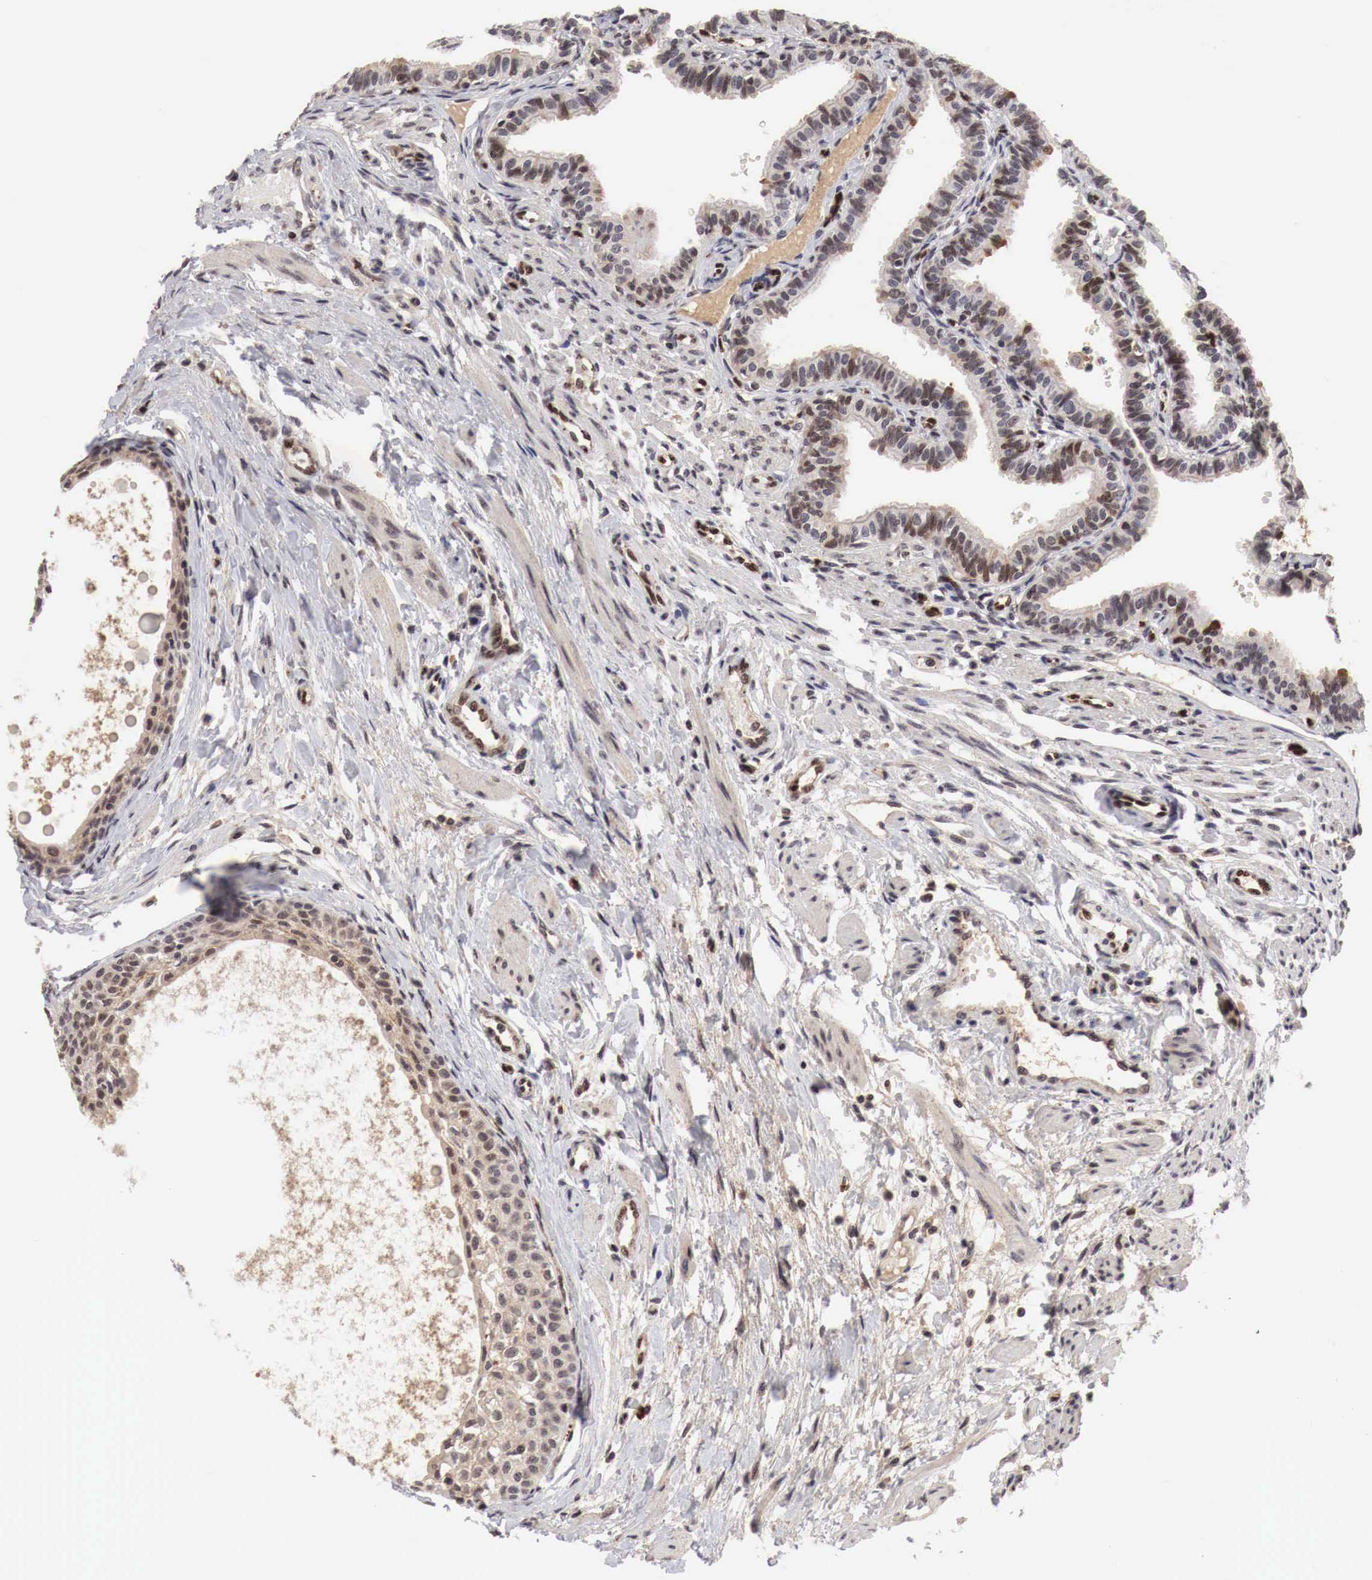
{"staining": {"intensity": "moderate", "quantity": ">75%", "location": "nuclear"}, "tissue": "fallopian tube", "cell_type": "Glandular cells", "image_type": "normal", "snomed": [{"axis": "morphology", "description": "Normal tissue, NOS"}, {"axis": "topography", "description": "Fallopian tube"}], "caption": "Brown immunohistochemical staining in normal human fallopian tube exhibits moderate nuclear staining in approximately >75% of glandular cells.", "gene": "DACH2", "patient": {"sex": "female", "age": 32}}